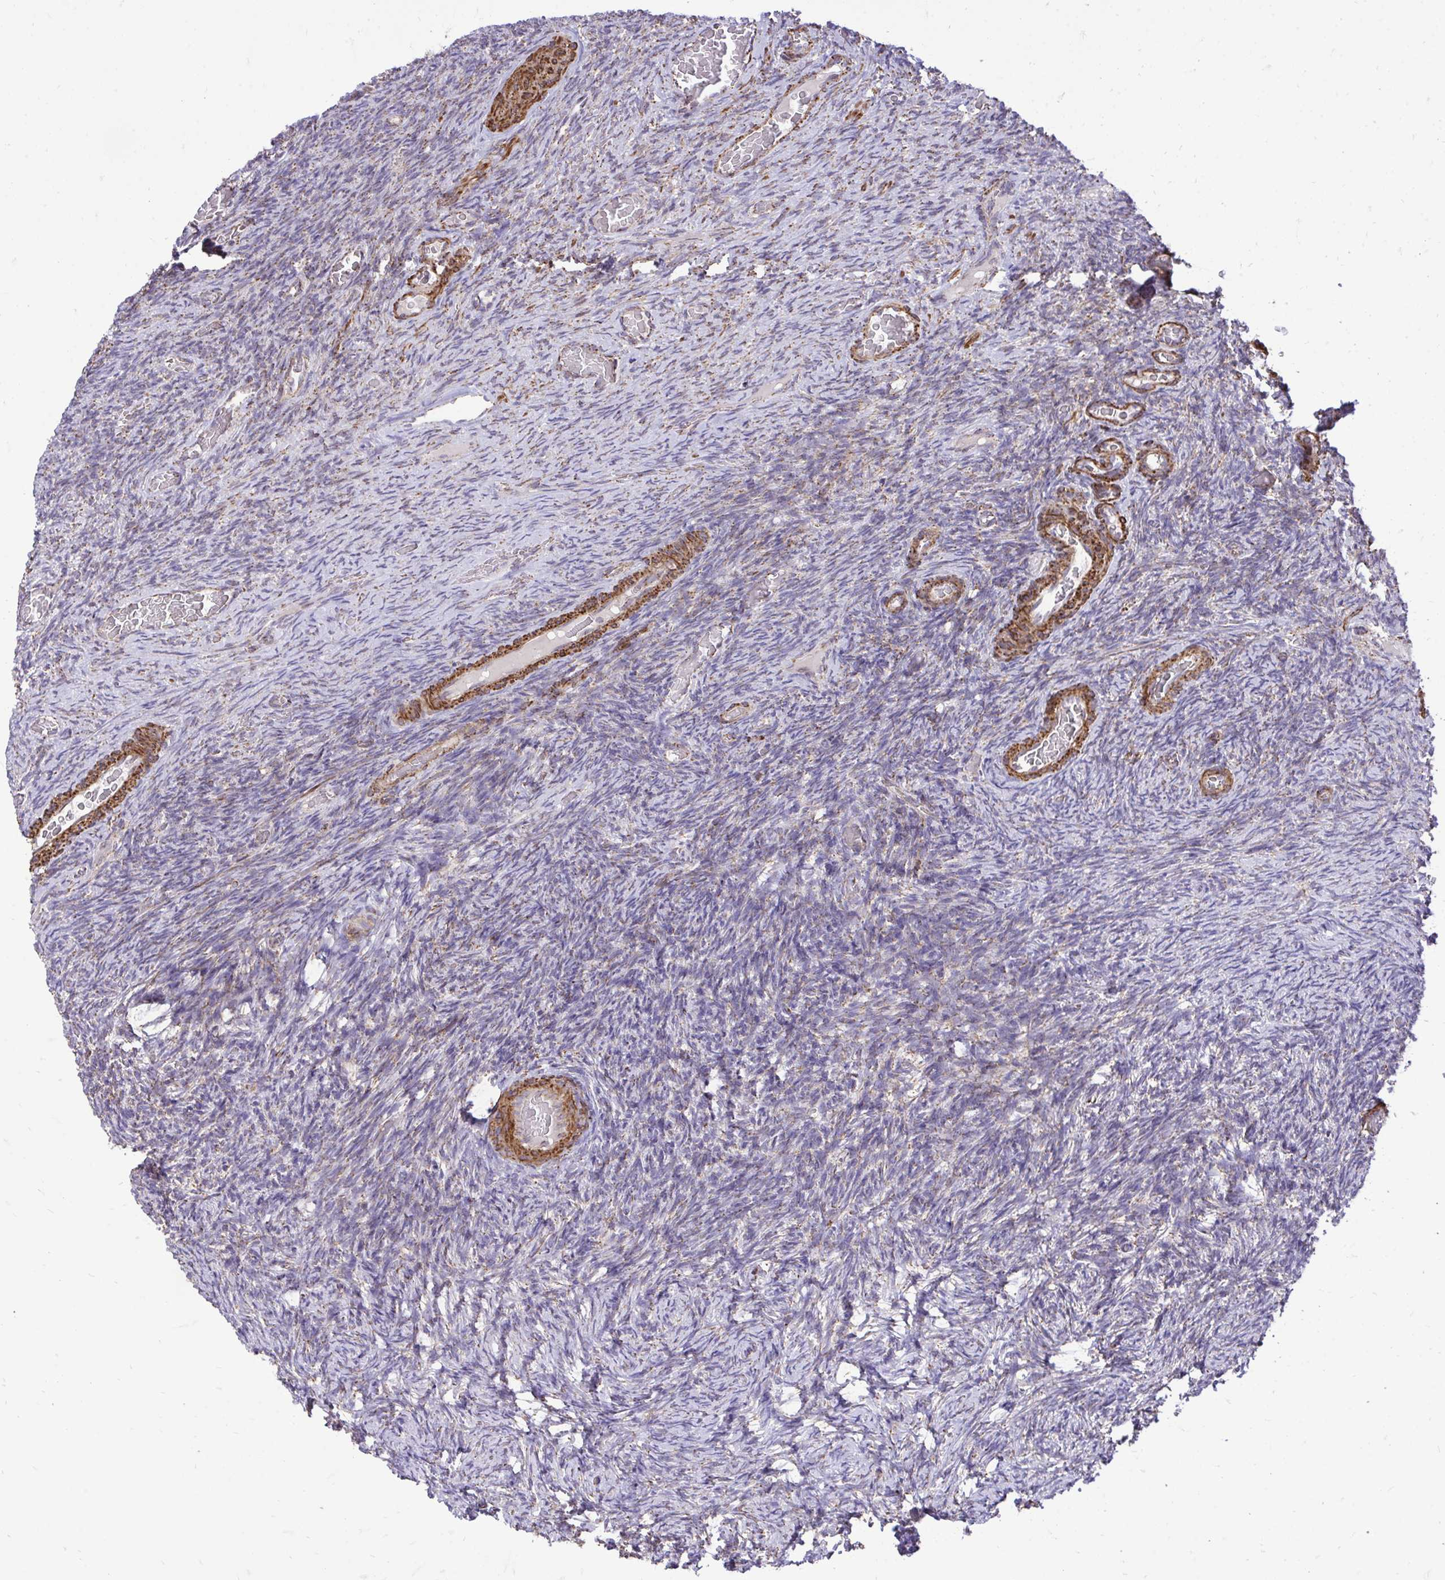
{"staining": {"intensity": "weak", "quantity": "25%-75%", "location": "cytoplasmic/membranous"}, "tissue": "ovary", "cell_type": "Ovarian stroma cells", "image_type": "normal", "snomed": [{"axis": "morphology", "description": "Normal tissue, NOS"}, {"axis": "topography", "description": "Ovary"}], "caption": "Immunohistochemistry of normal human ovary shows low levels of weak cytoplasmic/membranous positivity in about 25%-75% of ovarian stroma cells.", "gene": "UBE2C", "patient": {"sex": "female", "age": 34}}